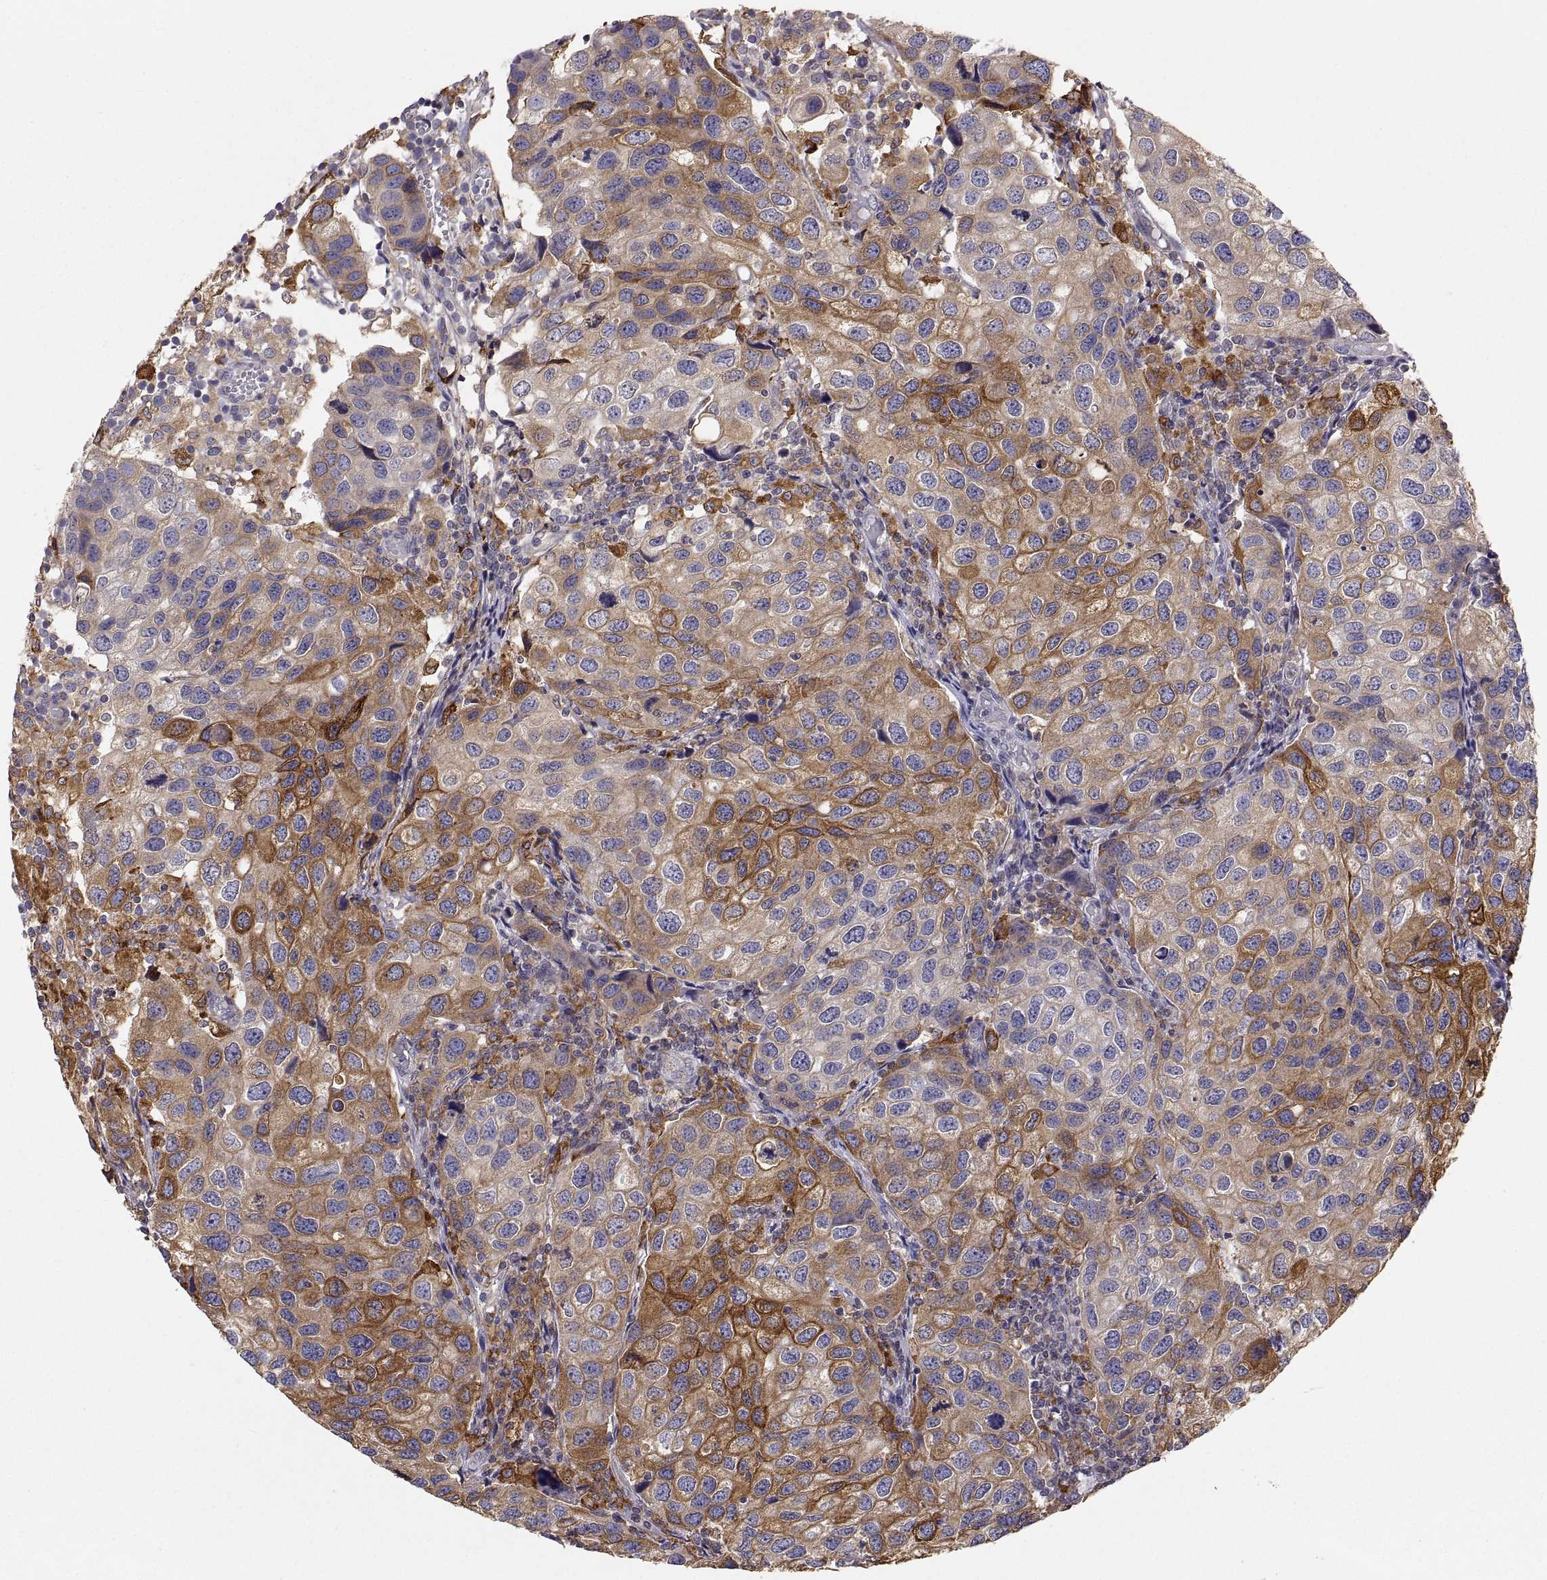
{"staining": {"intensity": "strong", "quantity": ">75%", "location": "cytoplasmic/membranous"}, "tissue": "urothelial cancer", "cell_type": "Tumor cells", "image_type": "cancer", "snomed": [{"axis": "morphology", "description": "Urothelial carcinoma, High grade"}, {"axis": "topography", "description": "Urinary bladder"}], "caption": "DAB immunohistochemical staining of human urothelial carcinoma (high-grade) shows strong cytoplasmic/membranous protein expression in about >75% of tumor cells. (DAB IHC with brightfield microscopy, high magnification).", "gene": "ERO1A", "patient": {"sex": "male", "age": 79}}